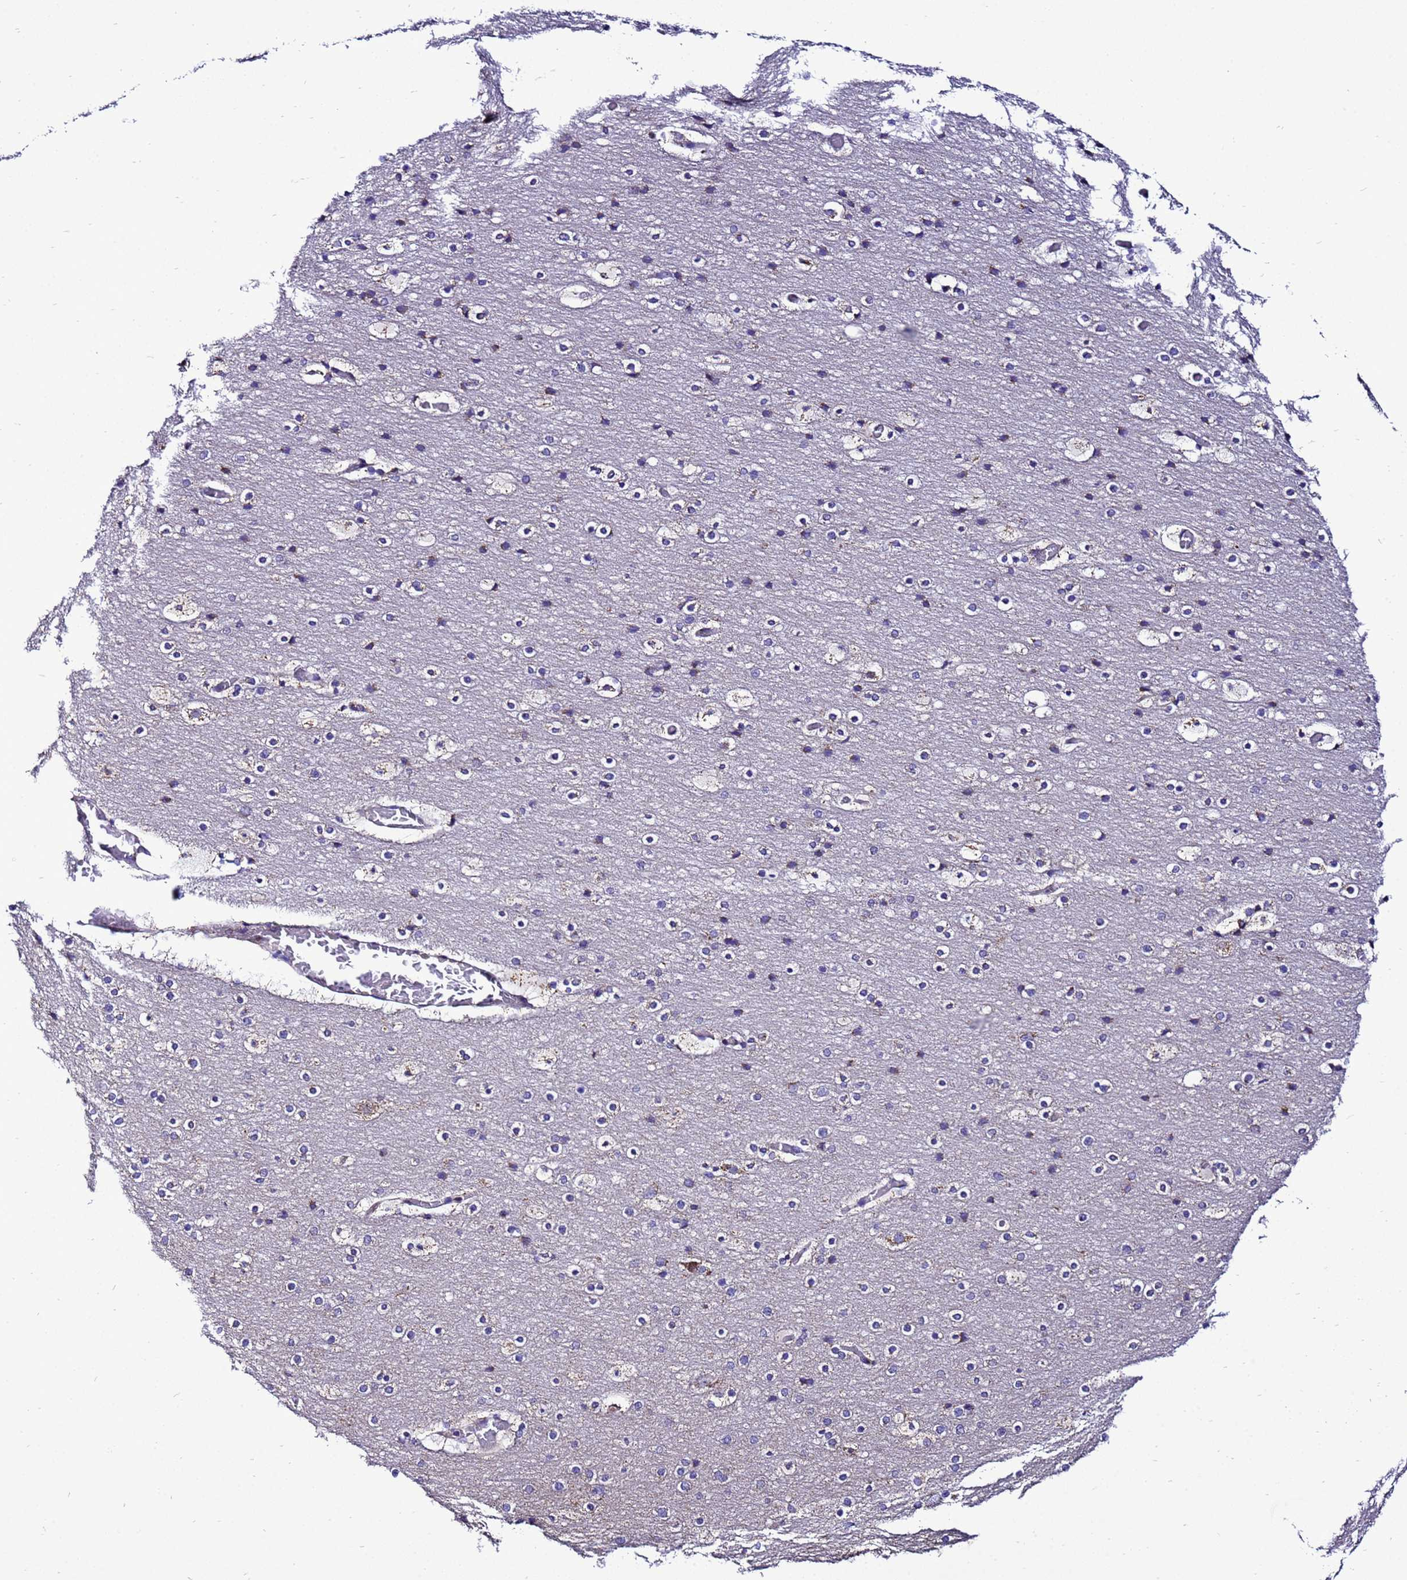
{"staining": {"intensity": "negative", "quantity": "none", "location": "none"}, "tissue": "cerebral cortex", "cell_type": "Endothelial cells", "image_type": "normal", "snomed": [{"axis": "morphology", "description": "Normal tissue, NOS"}, {"axis": "topography", "description": "Cerebral cortex"}], "caption": "DAB (3,3'-diaminobenzidine) immunohistochemical staining of normal cerebral cortex shows no significant expression in endothelial cells. (DAB immunohistochemistry, high magnification).", "gene": "HIGD2A", "patient": {"sex": "male", "age": 57}}